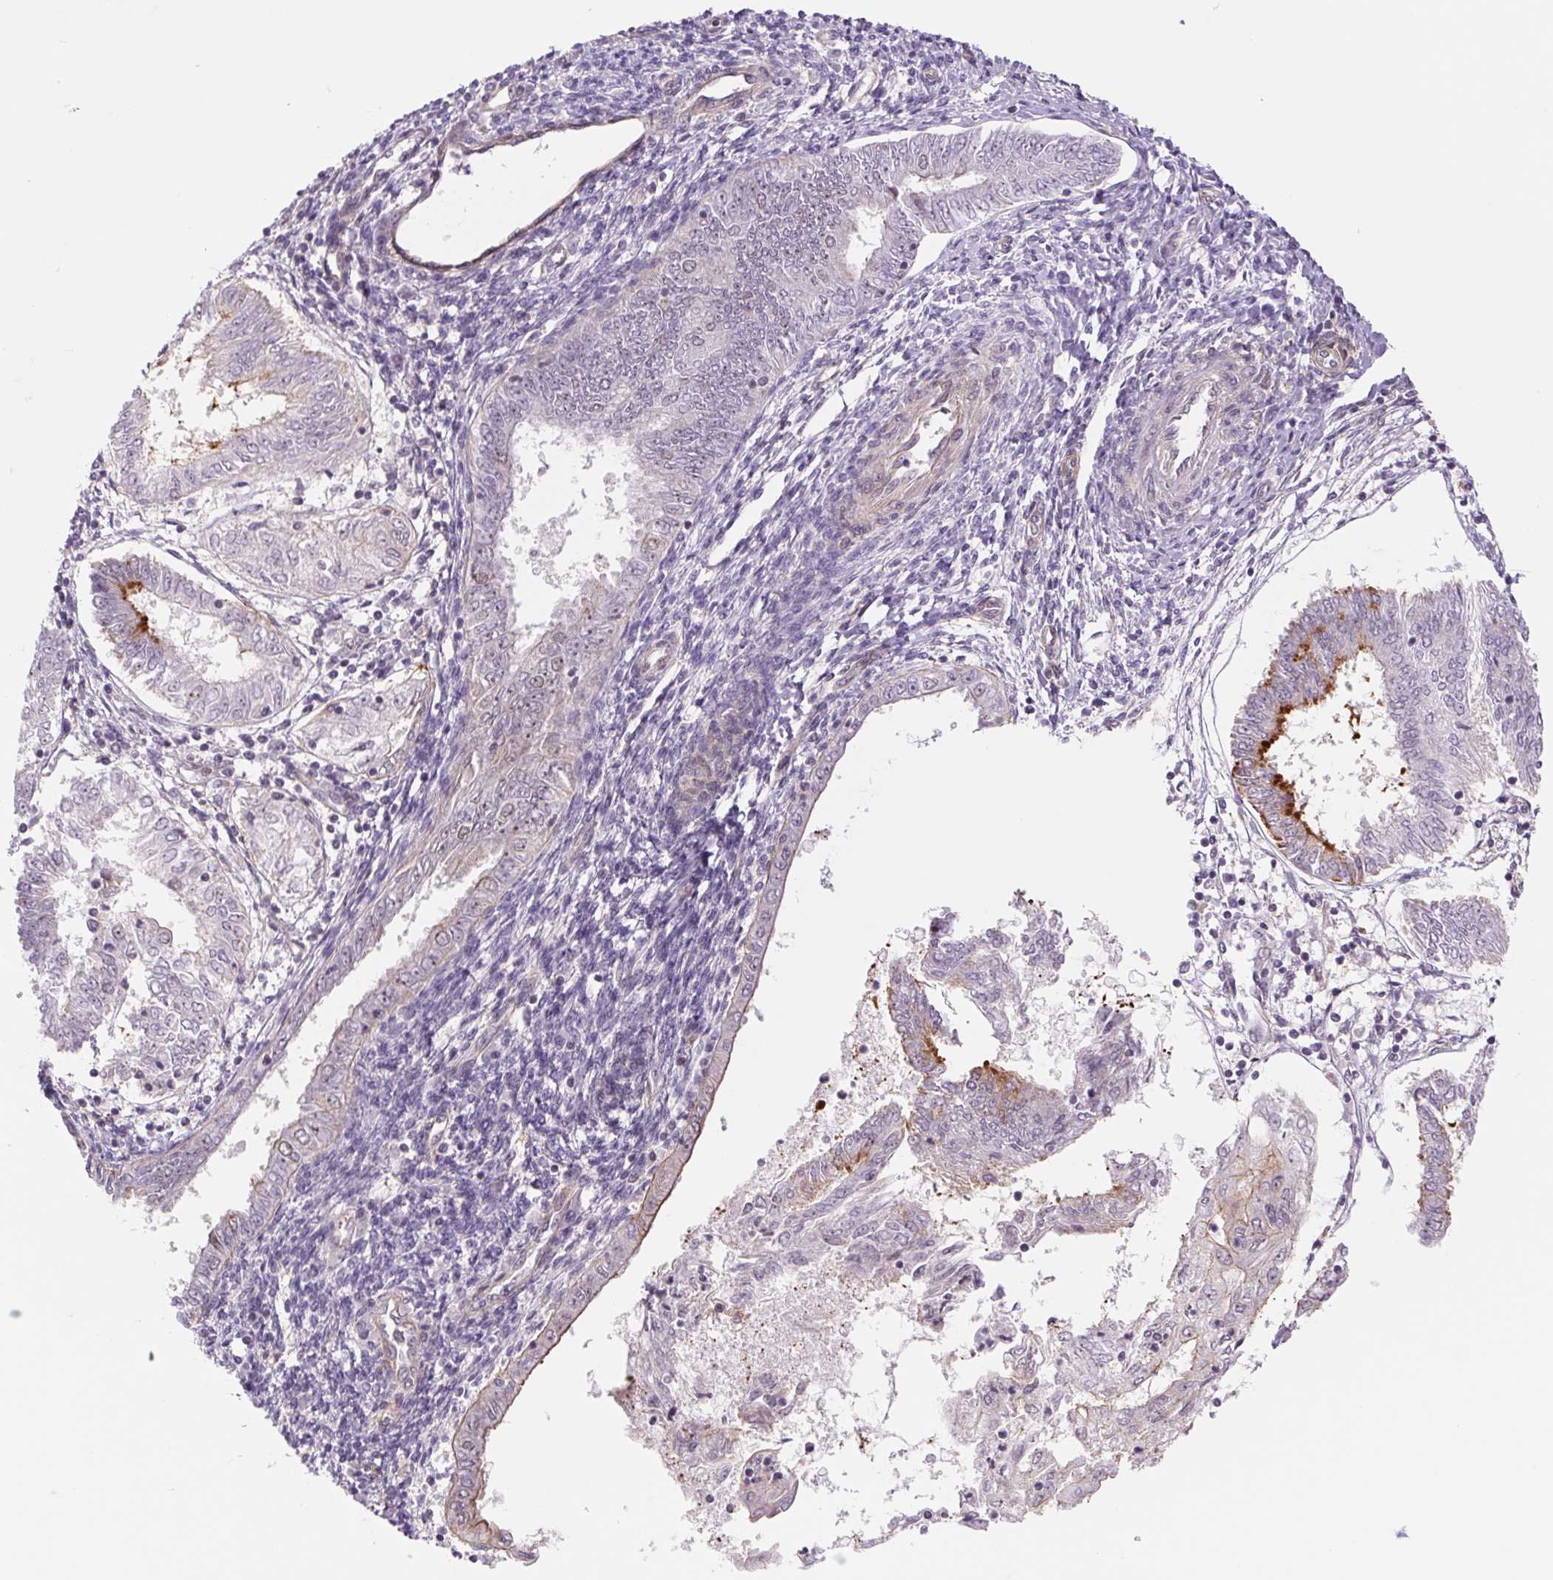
{"staining": {"intensity": "moderate", "quantity": "<25%", "location": "cytoplasmic/membranous"}, "tissue": "endometrial cancer", "cell_type": "Tumor cells", "image_type": "cancer", "snomed": [{"axis": "morphology", "description": "Adenocarcinoma, NOS"}, {"axis": "topography", "description": "Endometrium"}], "caption": "Protein analysis of endometrial cancer tissue exhibits moderate cytoplasmic/membranous expression in approximately <25% of tumor cells.", "gene": "CWC25", "patient": {"sex": "female", "age": 68}}